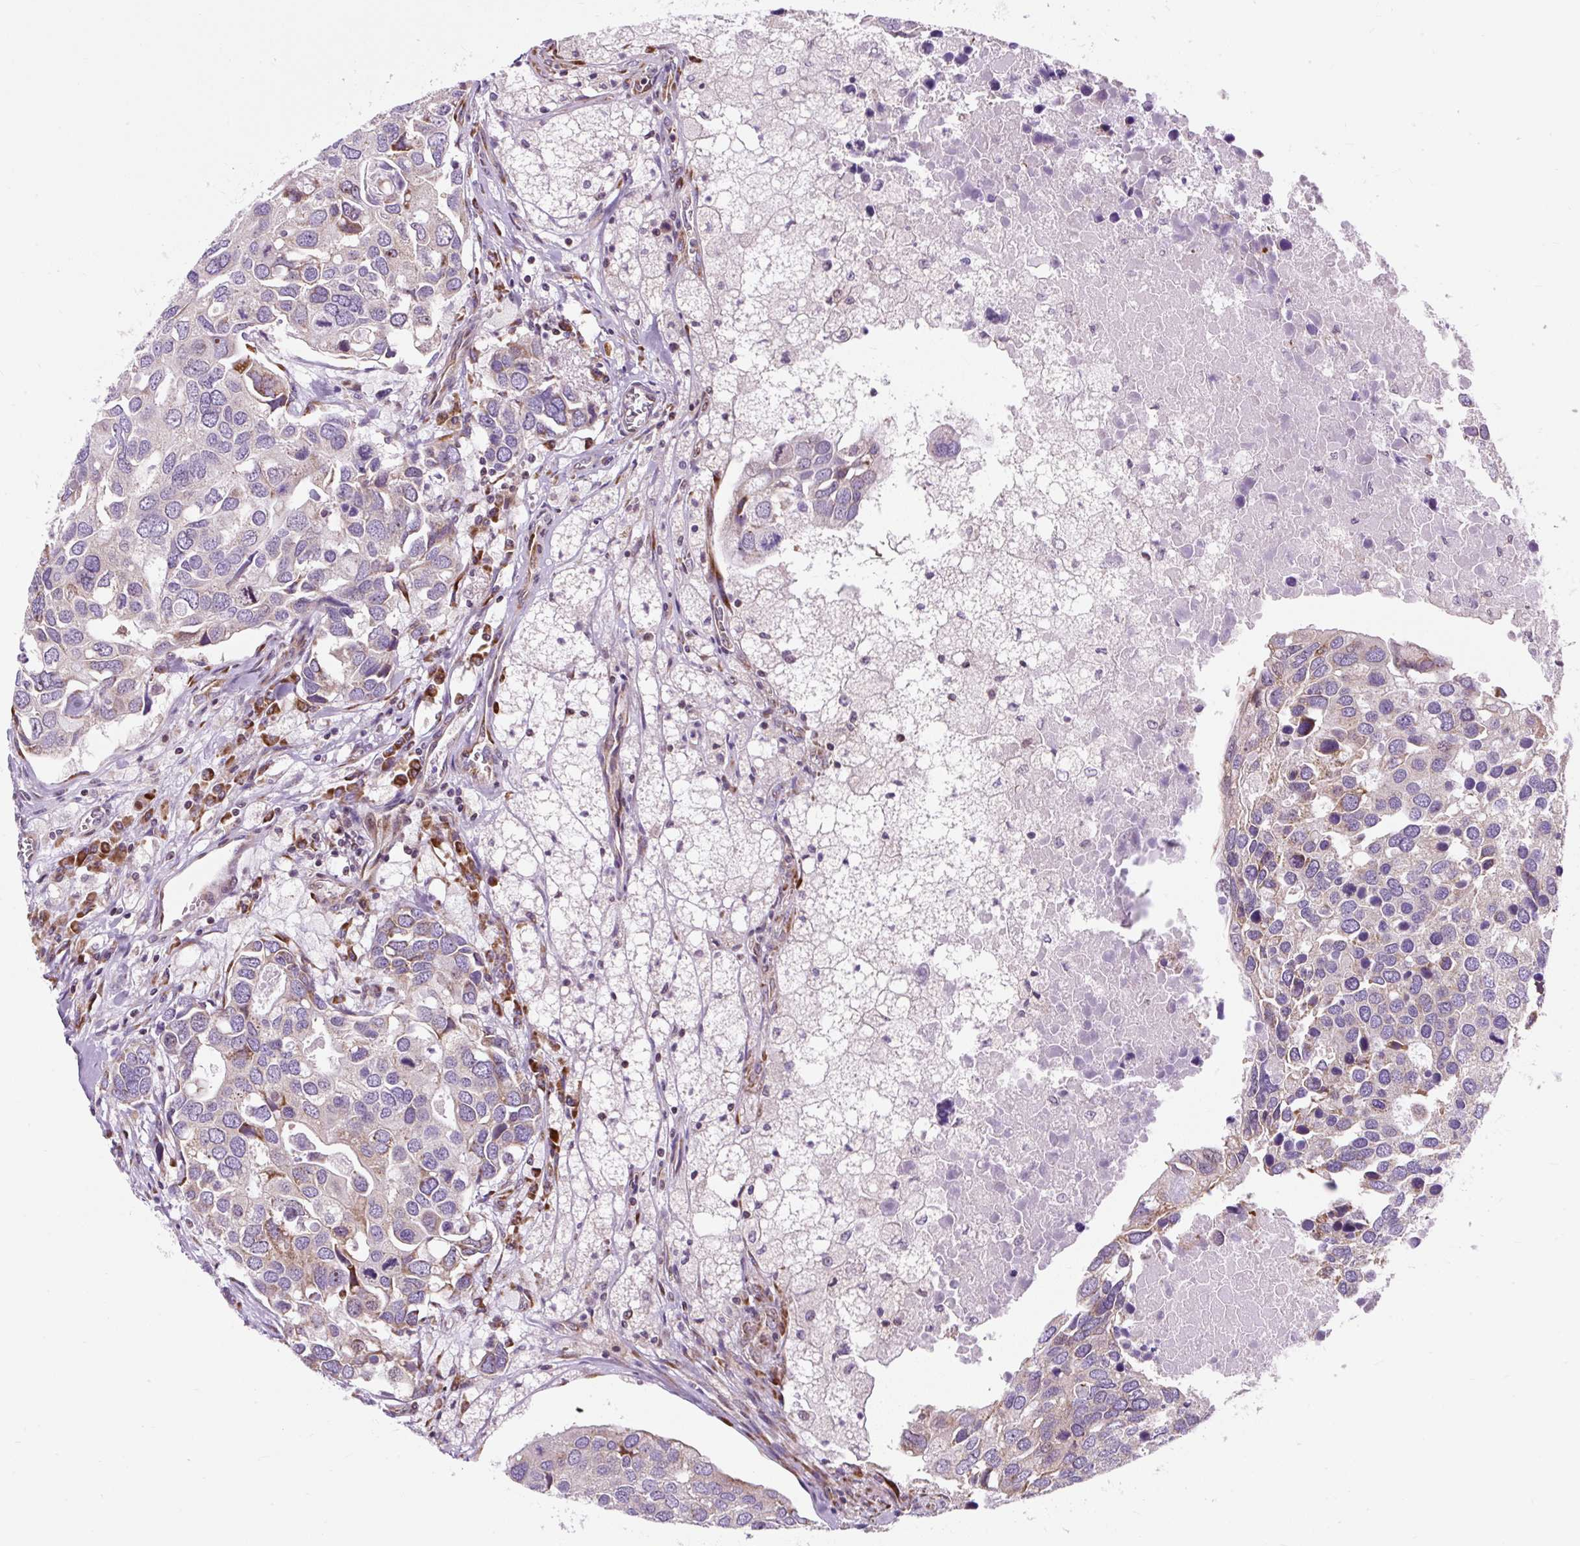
{"staining": {"intensity": "weak", "quantity": "<25%", "location": "cytoplasmic/membranous"}, "tissue": "breast cancer", "cell_type": "Tumor cells", "image_type": "cancer", "snomed": [{"axis": "morphology", "description": "Duct carcinoma"}, {"axis": "topography", "description": "Breast"}], "caption": "High magnification brightfield microscopy of invasive ductal carcinoma (breast) stained with DAB (brown) and counterstained with hematoxylin (blue): tumor cells show no significant expression. (DAB (3,3'-diaminobenzidine) immunohistochemistry (IHC) with hematoxylin counter stain).", "gene": "CISD3", "patient": {"sex": "female", "age": 83}}